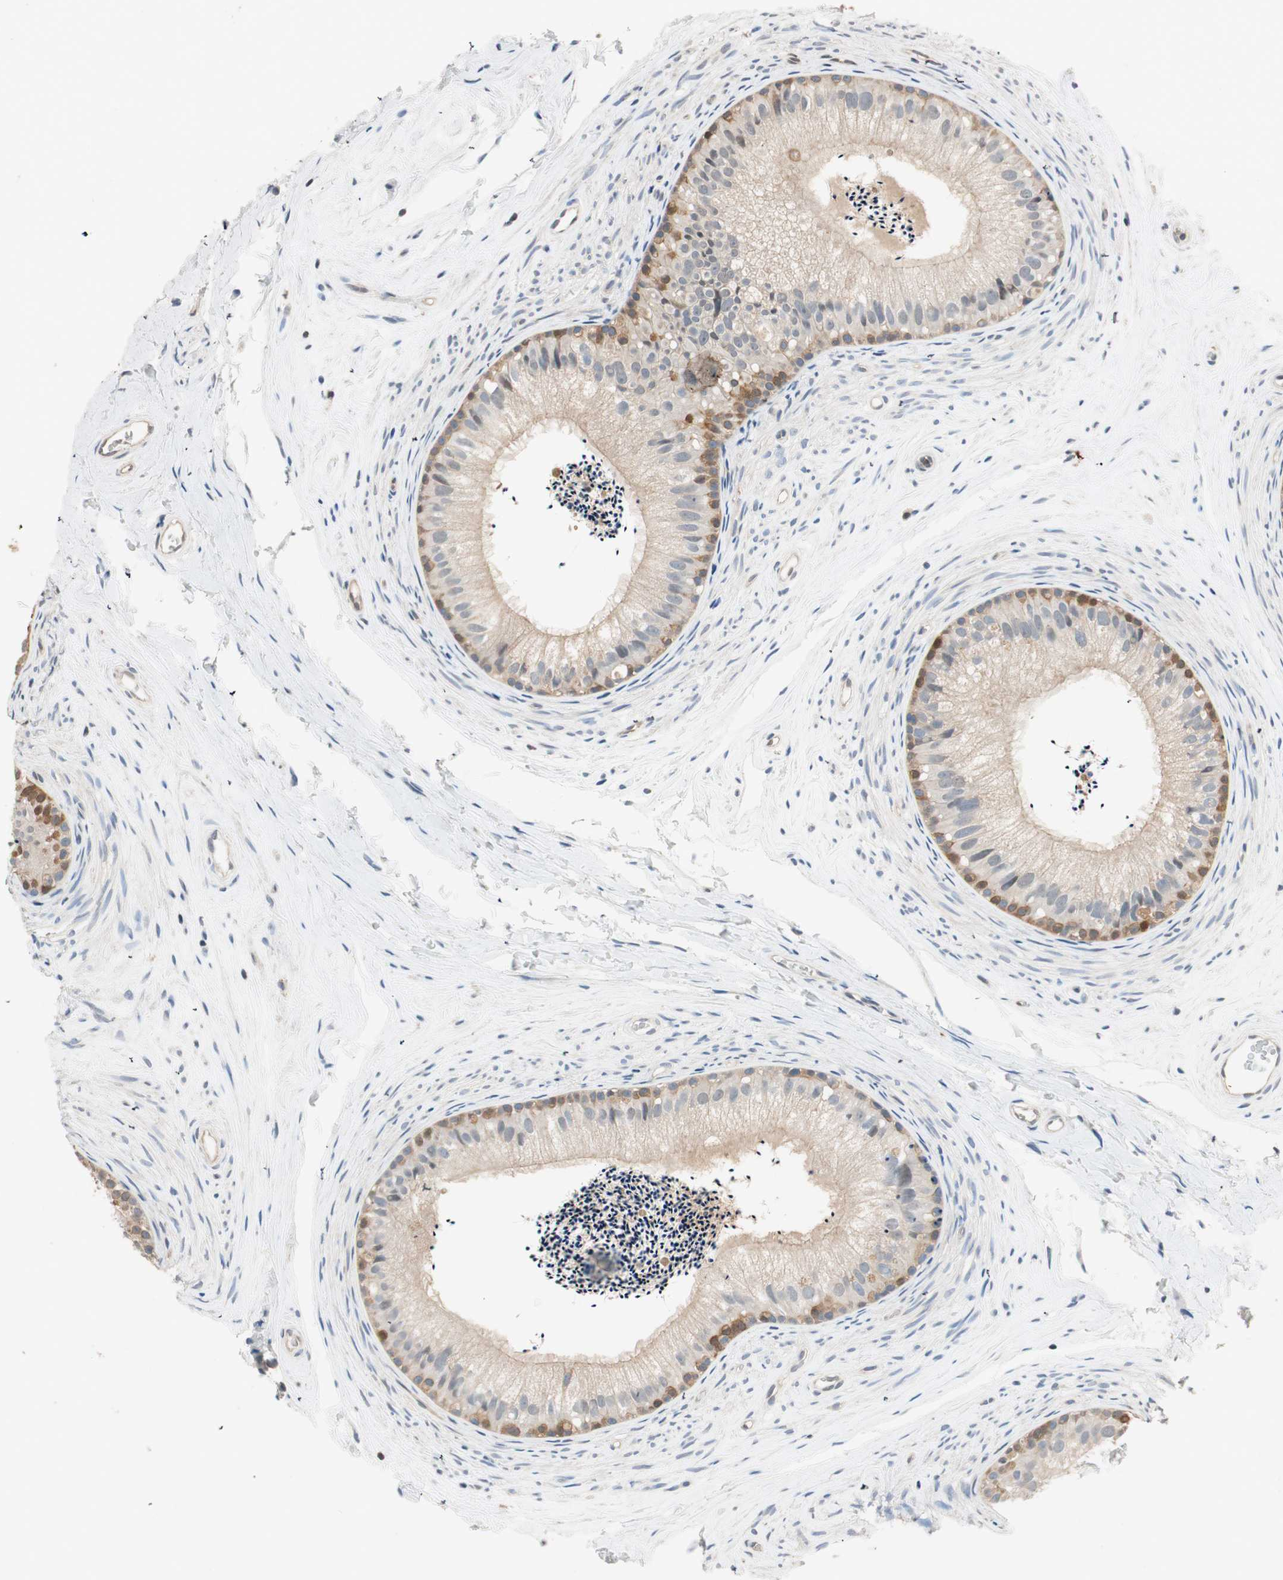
{"staining": {"intensity": "moderate", "quantity": "25%-75%", "location": "cytoplasmic/membranous"}, "tissue": "epididymis", "cell_type": "Glandular cells", "image_type": "normal", "snomed": [{"axis": "morphology", "description": "Normal tissue, NOS"}, {"axis": "topography", "description": "Epididymis"}], "caption": "High-magnification brightfield microscopy of normal epididymis stained with DAB (brown) and counterstained with hematoxylin (blue). glandular cells exhibit moderate cytoplasmic/membranous staining is appreciated in about25%-75% of cells.", "gene": "SERPINB5", "patient": {"sex": "male", "age": 56}}